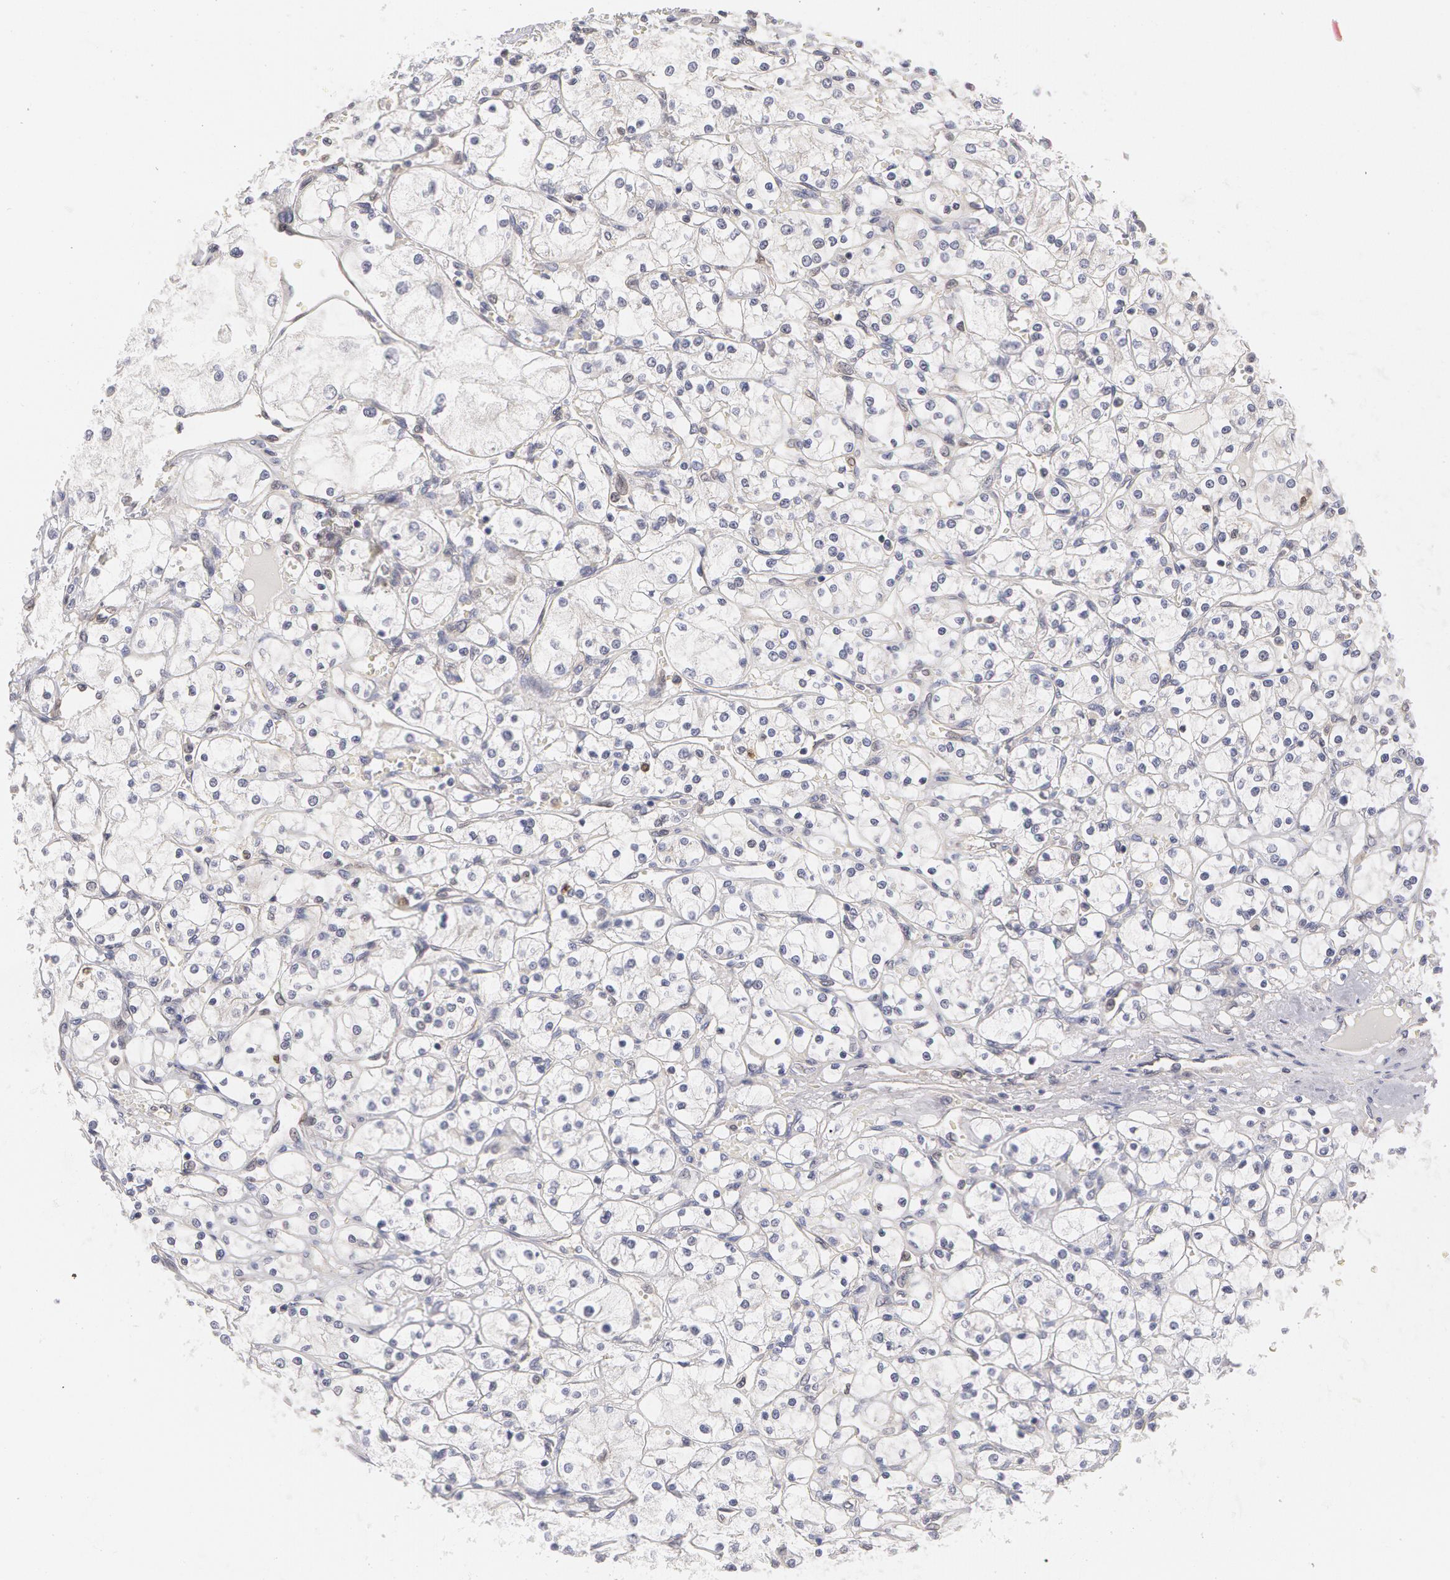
{"staining": {"intensity": "negative", "quantity": "none", "location": "none"}, "tissue": "renal cancer", "cell_type": "Tumor cells", "image_type": "cancer", "snomed": [{"axis": "morphology", "description": "Adenocarcinoma, NOS"}, {"axis": "topography", "description": "Kidney"}], "caption": "Human renal cancer (adenocarcinoma) stained for a protein using immunohistochemistry (IHC) demonstrates no positivity in tumor cells.", "gene": "TXNRD1", "patient": {"sex": "male", "age": 61}}